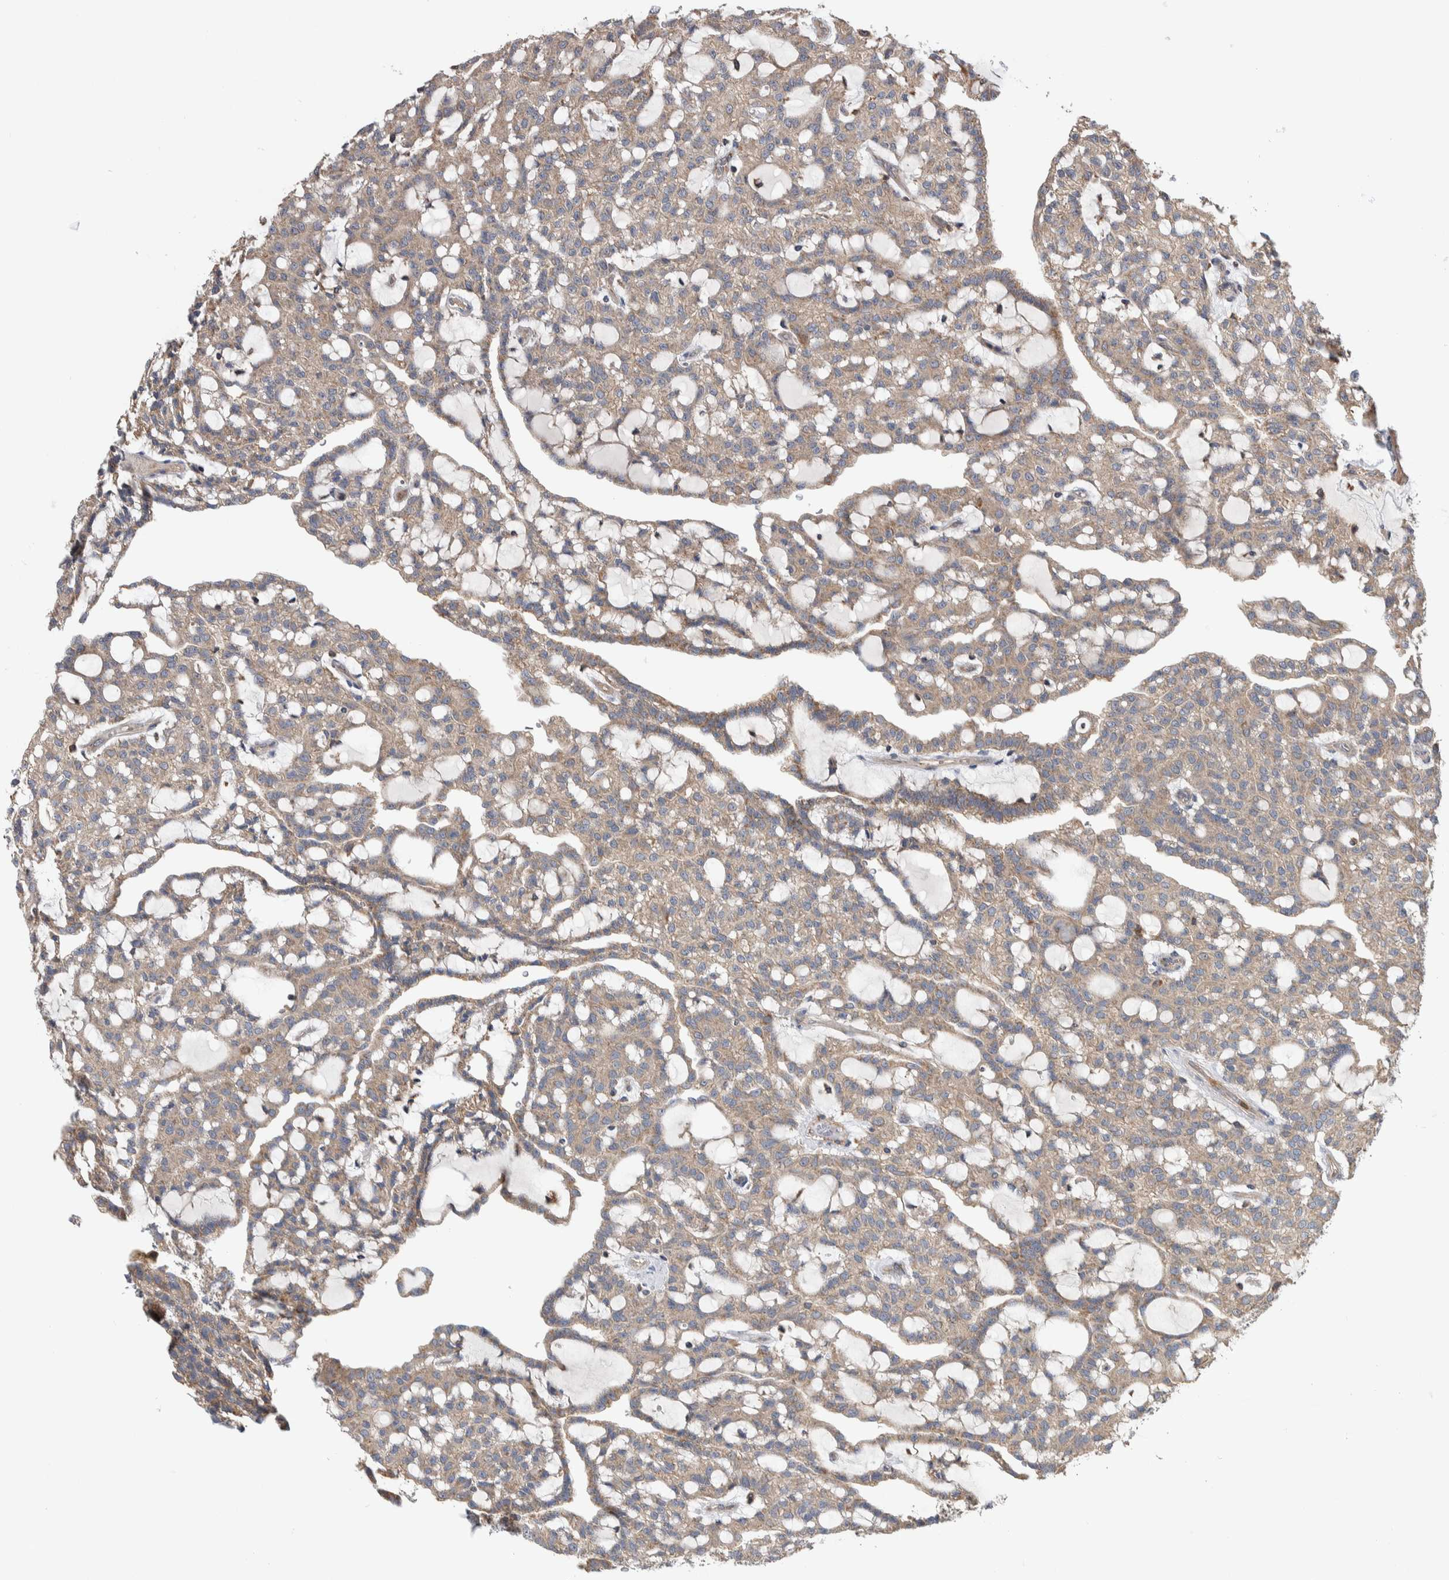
{"staining": {"intensity": "weak", "quantity": ">75%", "location": "cytoplasmic/membranous"}, "tissue": "renal cancer", "cell_type": "Tumor cells", "image_type": "cancer", "snomed": [{"axis": "morphology", "description": "Adenocarcinoma, NOS"}, {"axis": "topography", "description": "Kidney"}], "caption": "Human renal cancer (adenocarcinoma) stained with a brown dye demonstrates weak cytoplasmic/membranous positive positivity in about >75% of tumor cells.", "gene": "SDCBP", "patient": {"sex": "male", "age": 63}}